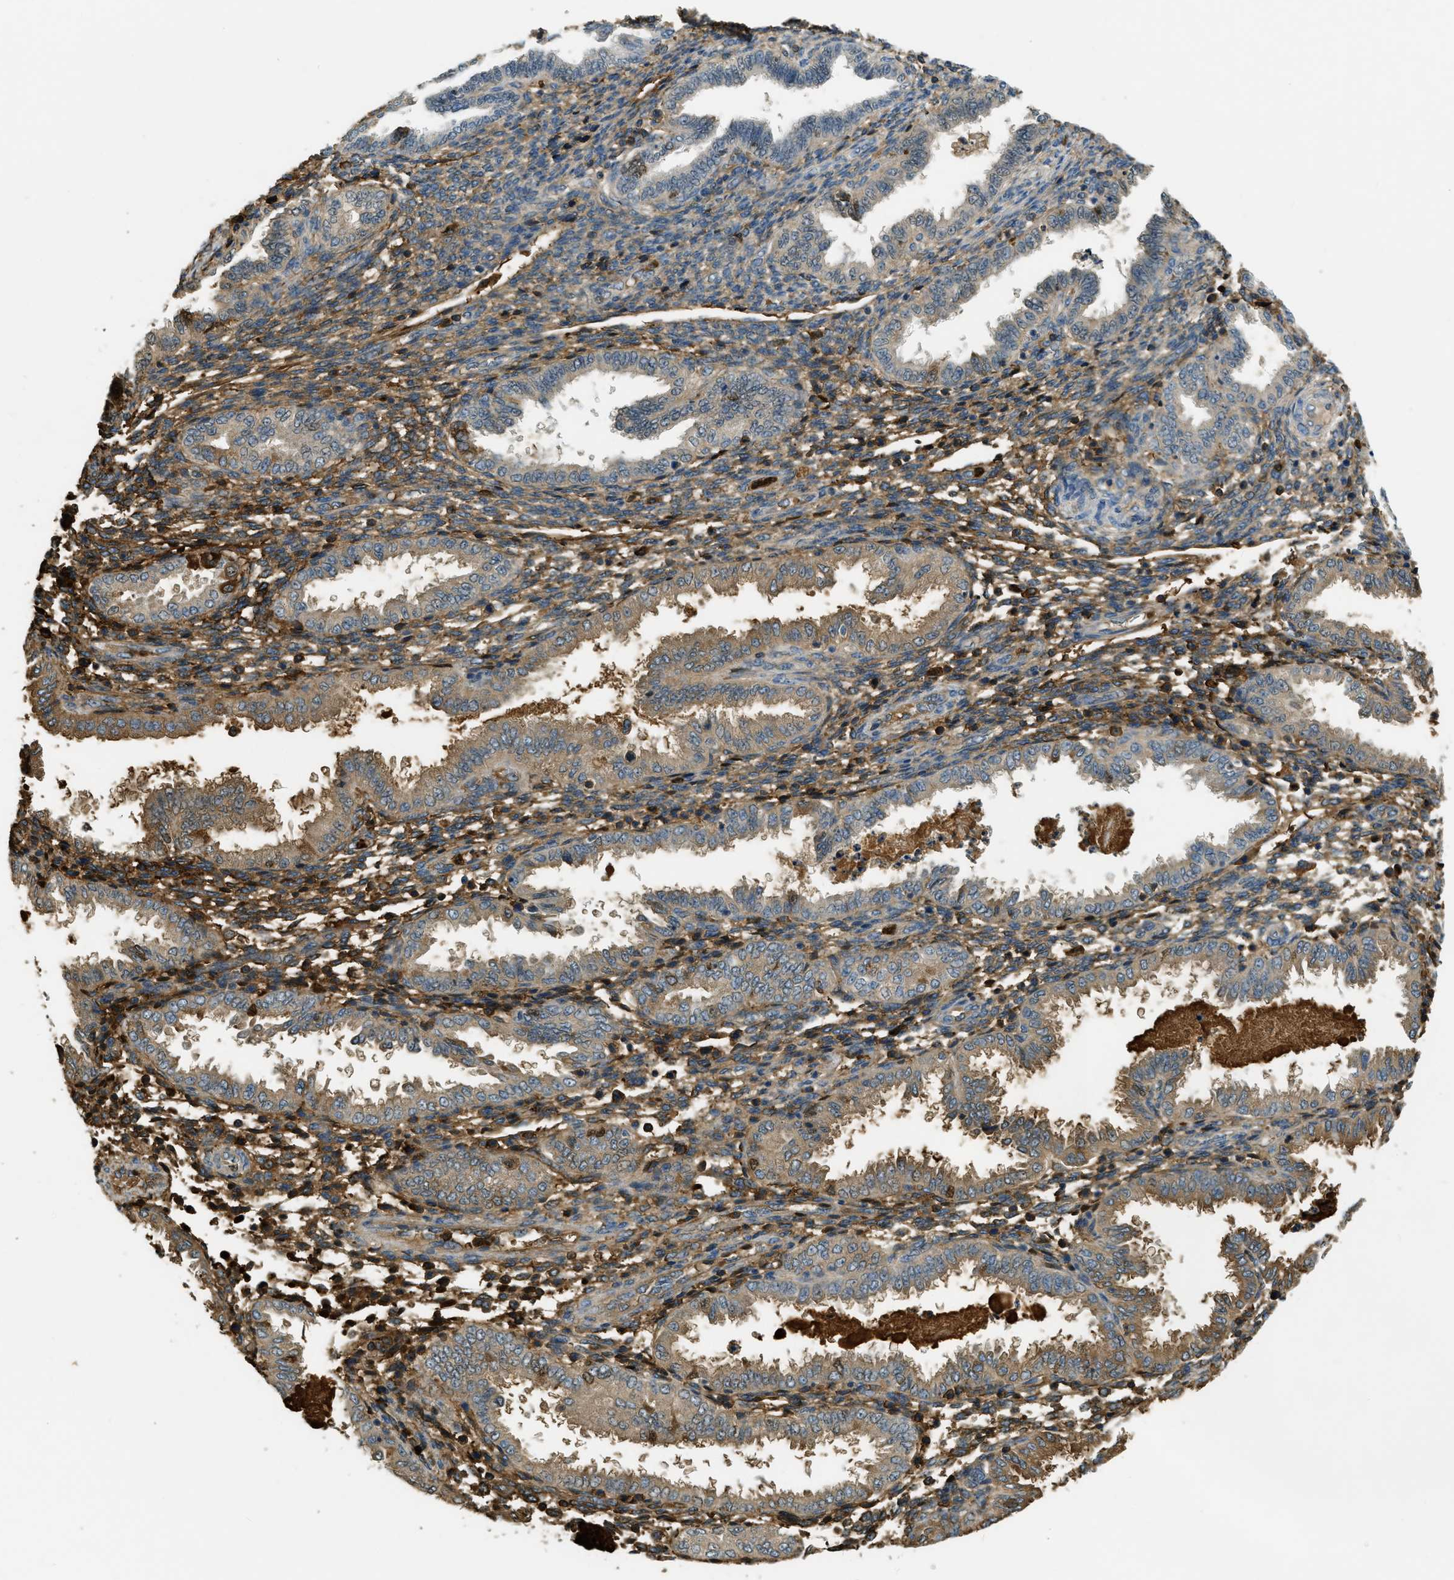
{"staining": {"intensity": "moderate", "quantity": ">75%", "location": "cytoplasmic/membranous"}, "tissue": "endometrium", "cell_type": "Cells in endometrial stroma", "image_type": "normal", "snomed": [{"axis": "morphology", "description": "Normal tissue, NOS"}, {"axis": "topography", "description": "Endometrium"}], "caption": "A brown stain highlights moderate cytoplasmic/membranous expression of a protein in cells in endometrial stroma of normal endometrium.", "gene": "PRTN3", "patient": {"sex": "female", "age": 33}}